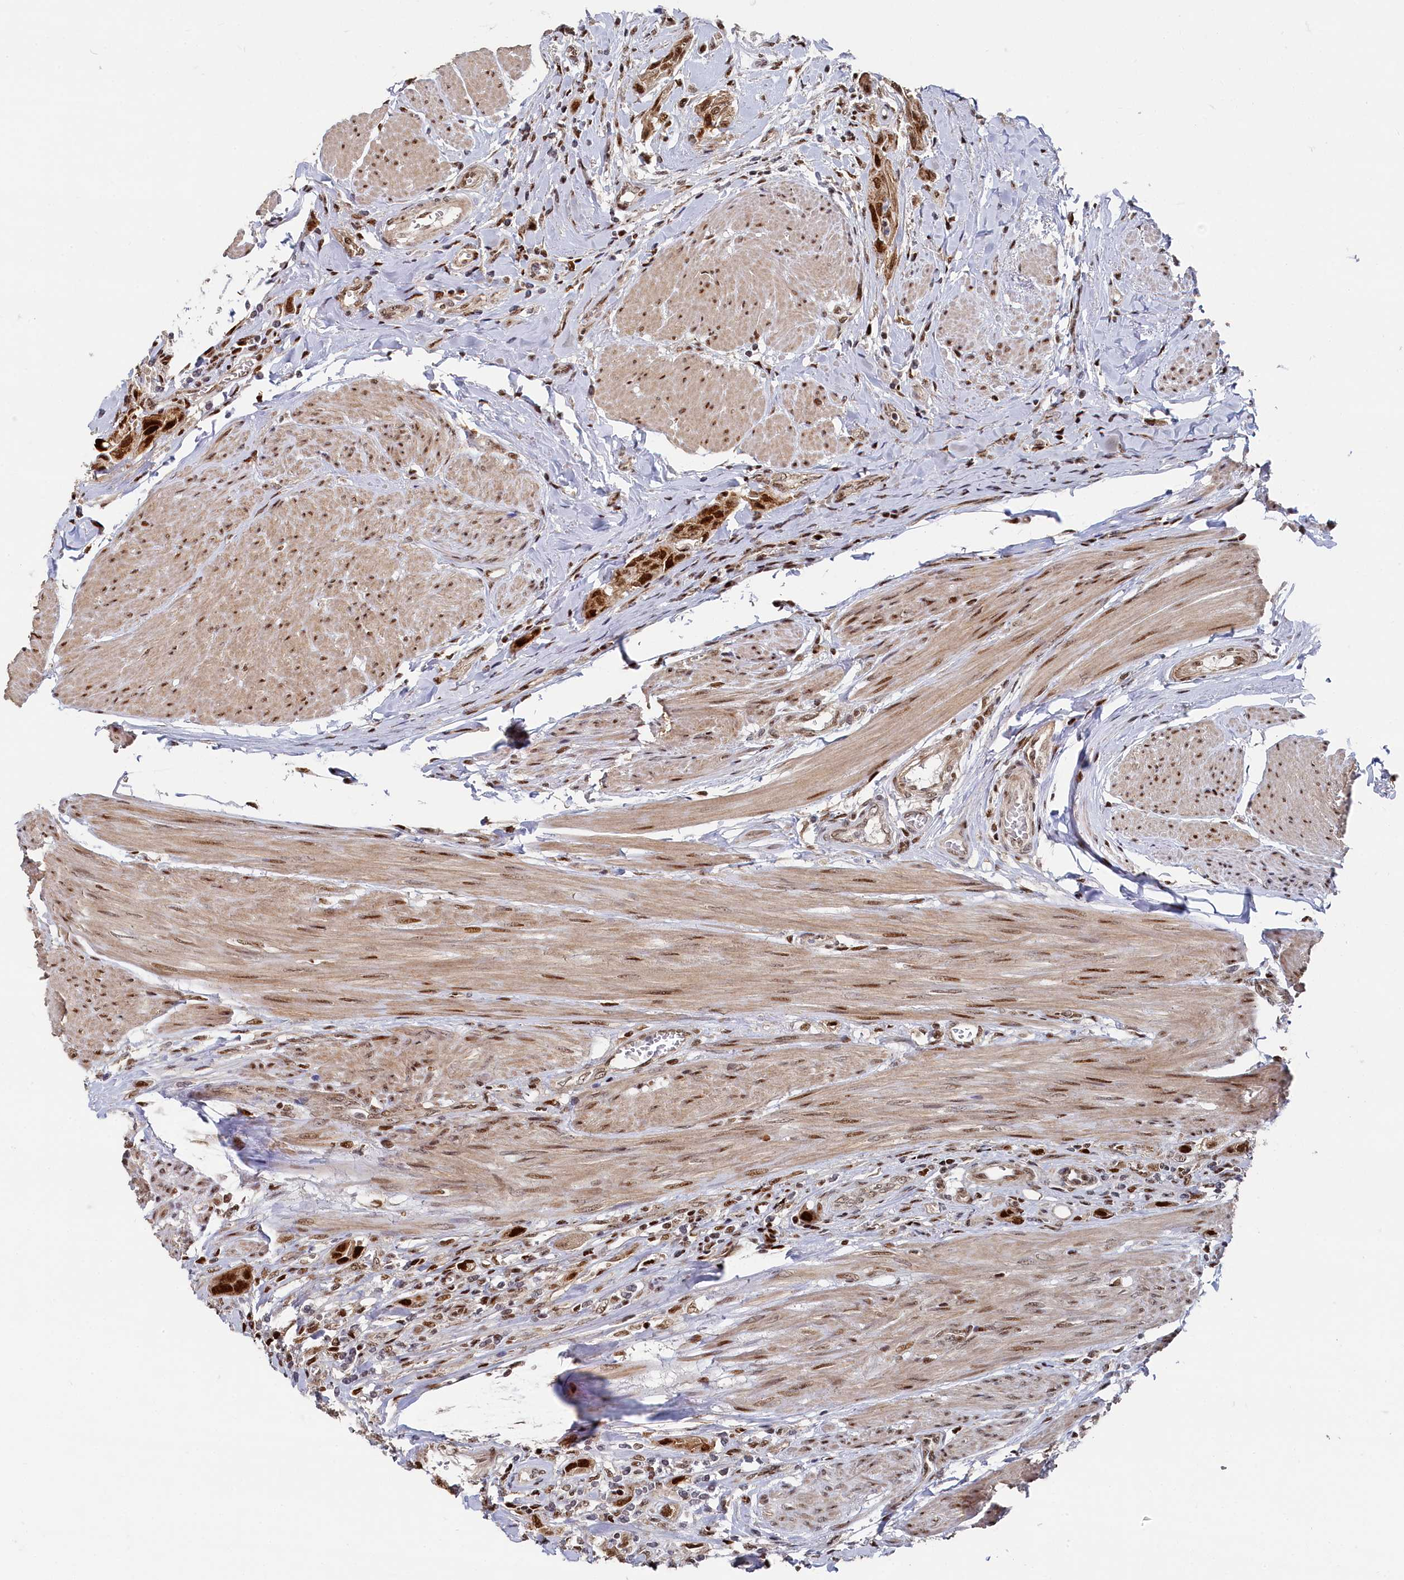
{"staining": {"intensity": "strong", "quantity": ">75%", "location": "nuclear"}, "tissue": "urothelial cancer", "cell_type": "Tumor cells", "image_type": "cancer", "snomed": [{"axis": "morphology", "description": "Urothelial carcinoma, High grade"}, {"axis": "topography", "description": "Urinary bladder"}], "caption": "Urothelial cancer stained for a protein (brown) exhibits strong nuclear positive positivity in approximately >75% of tumor cells.", "gene": "BUB3", "patient": {"sex": "male", "age": 50}}